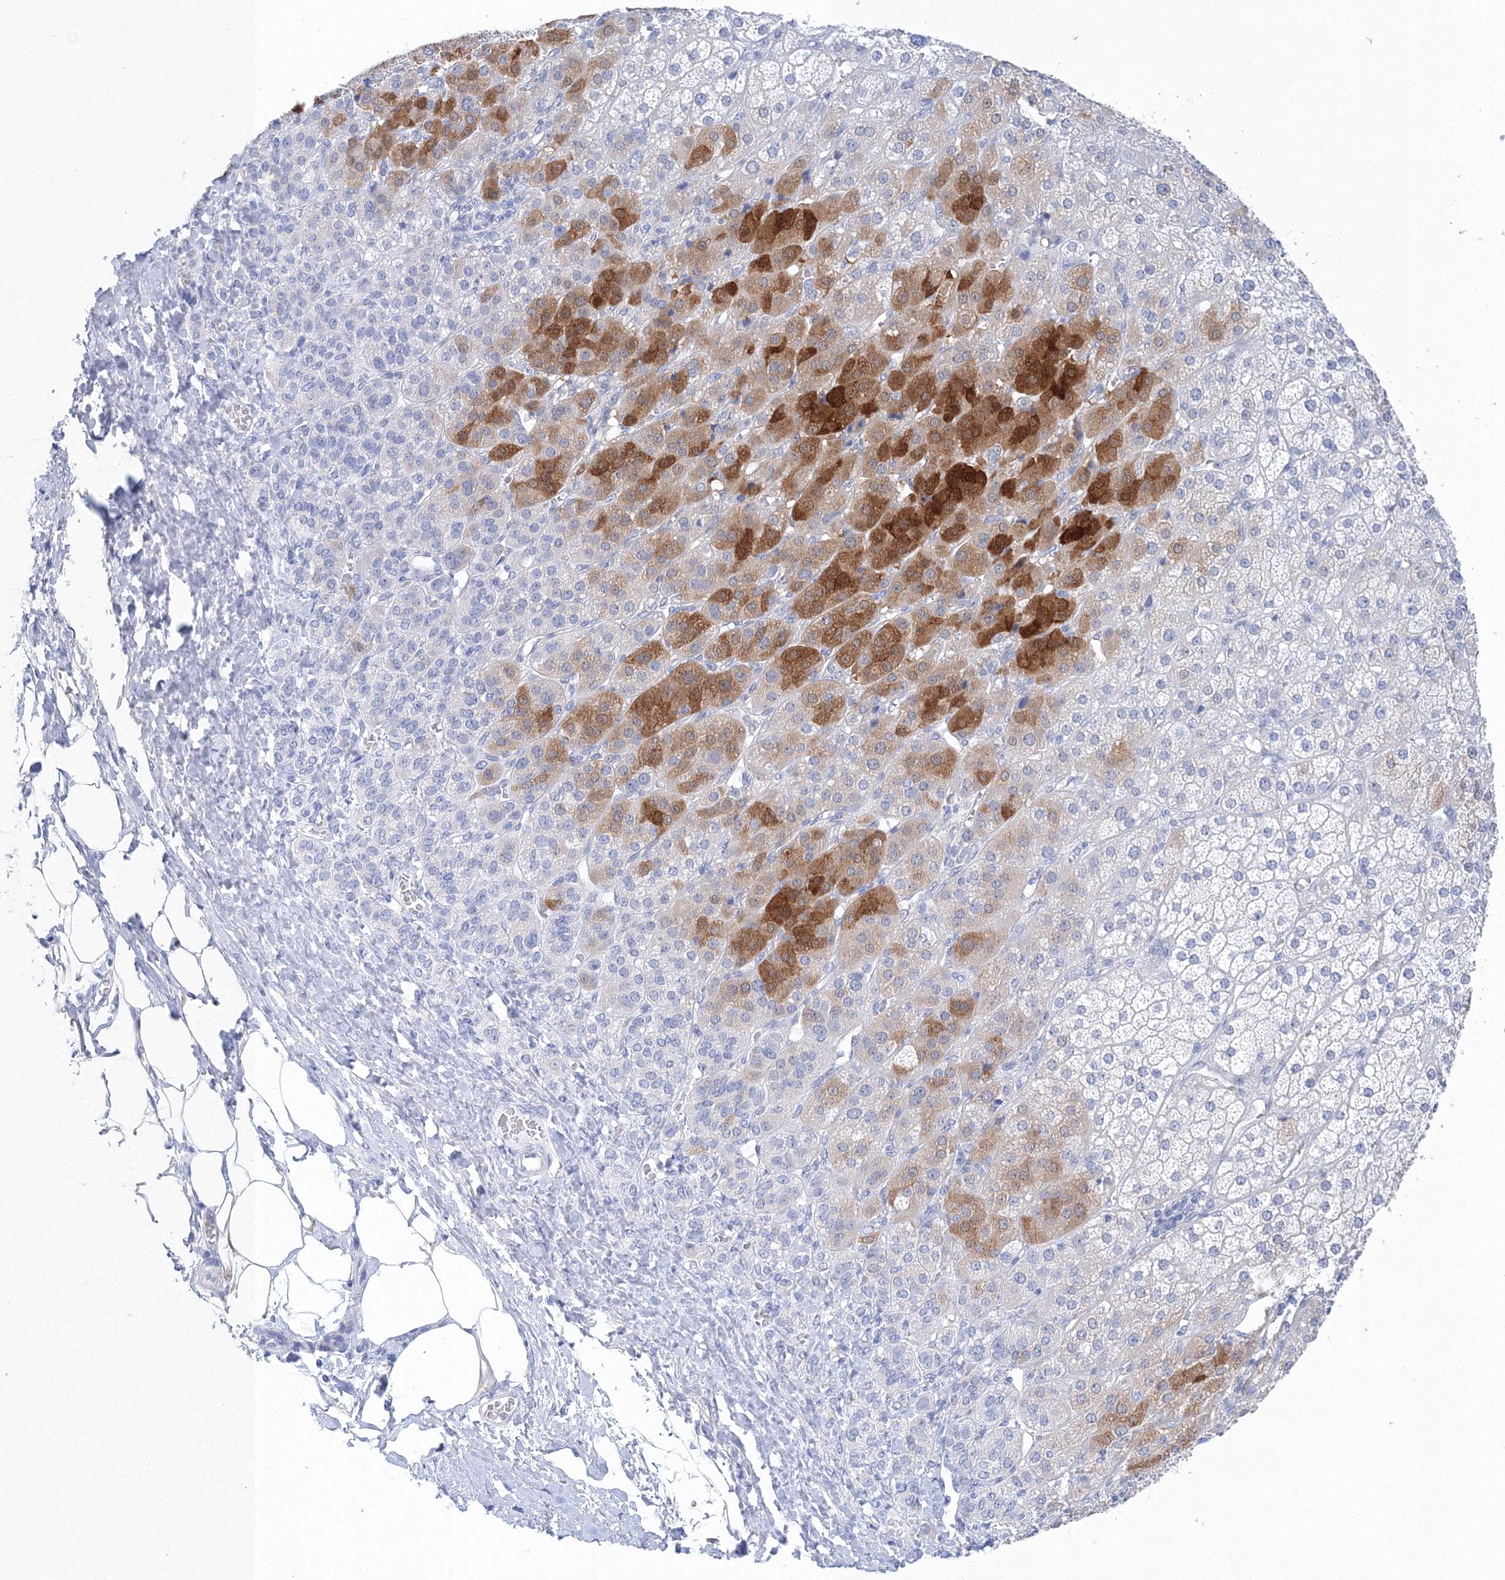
{"staining": {"intensity": "strong", "quantity": "<25%", "location": "cytoplasmic/membranous,nuclear"}, "tissue": "adrenal gland", "cell_type": "Glandular cells", "image_type": "normal", "snomed": [{"axis": "morphology", "description": "Normal tissue, NOS"}, {"axis": "topography", "description": "Adrenal gland"}], "caption": "Immunohistochemistry photomicrograph of unremarkable adrenal gland stained for a protein (brown), which shows medium levels of strong cytoplasmic/membranous,nuclear positivity in about <25% of glandular cells.", "gene": "HMGCS1", "patient": {"sex": "female", "age": 57}}